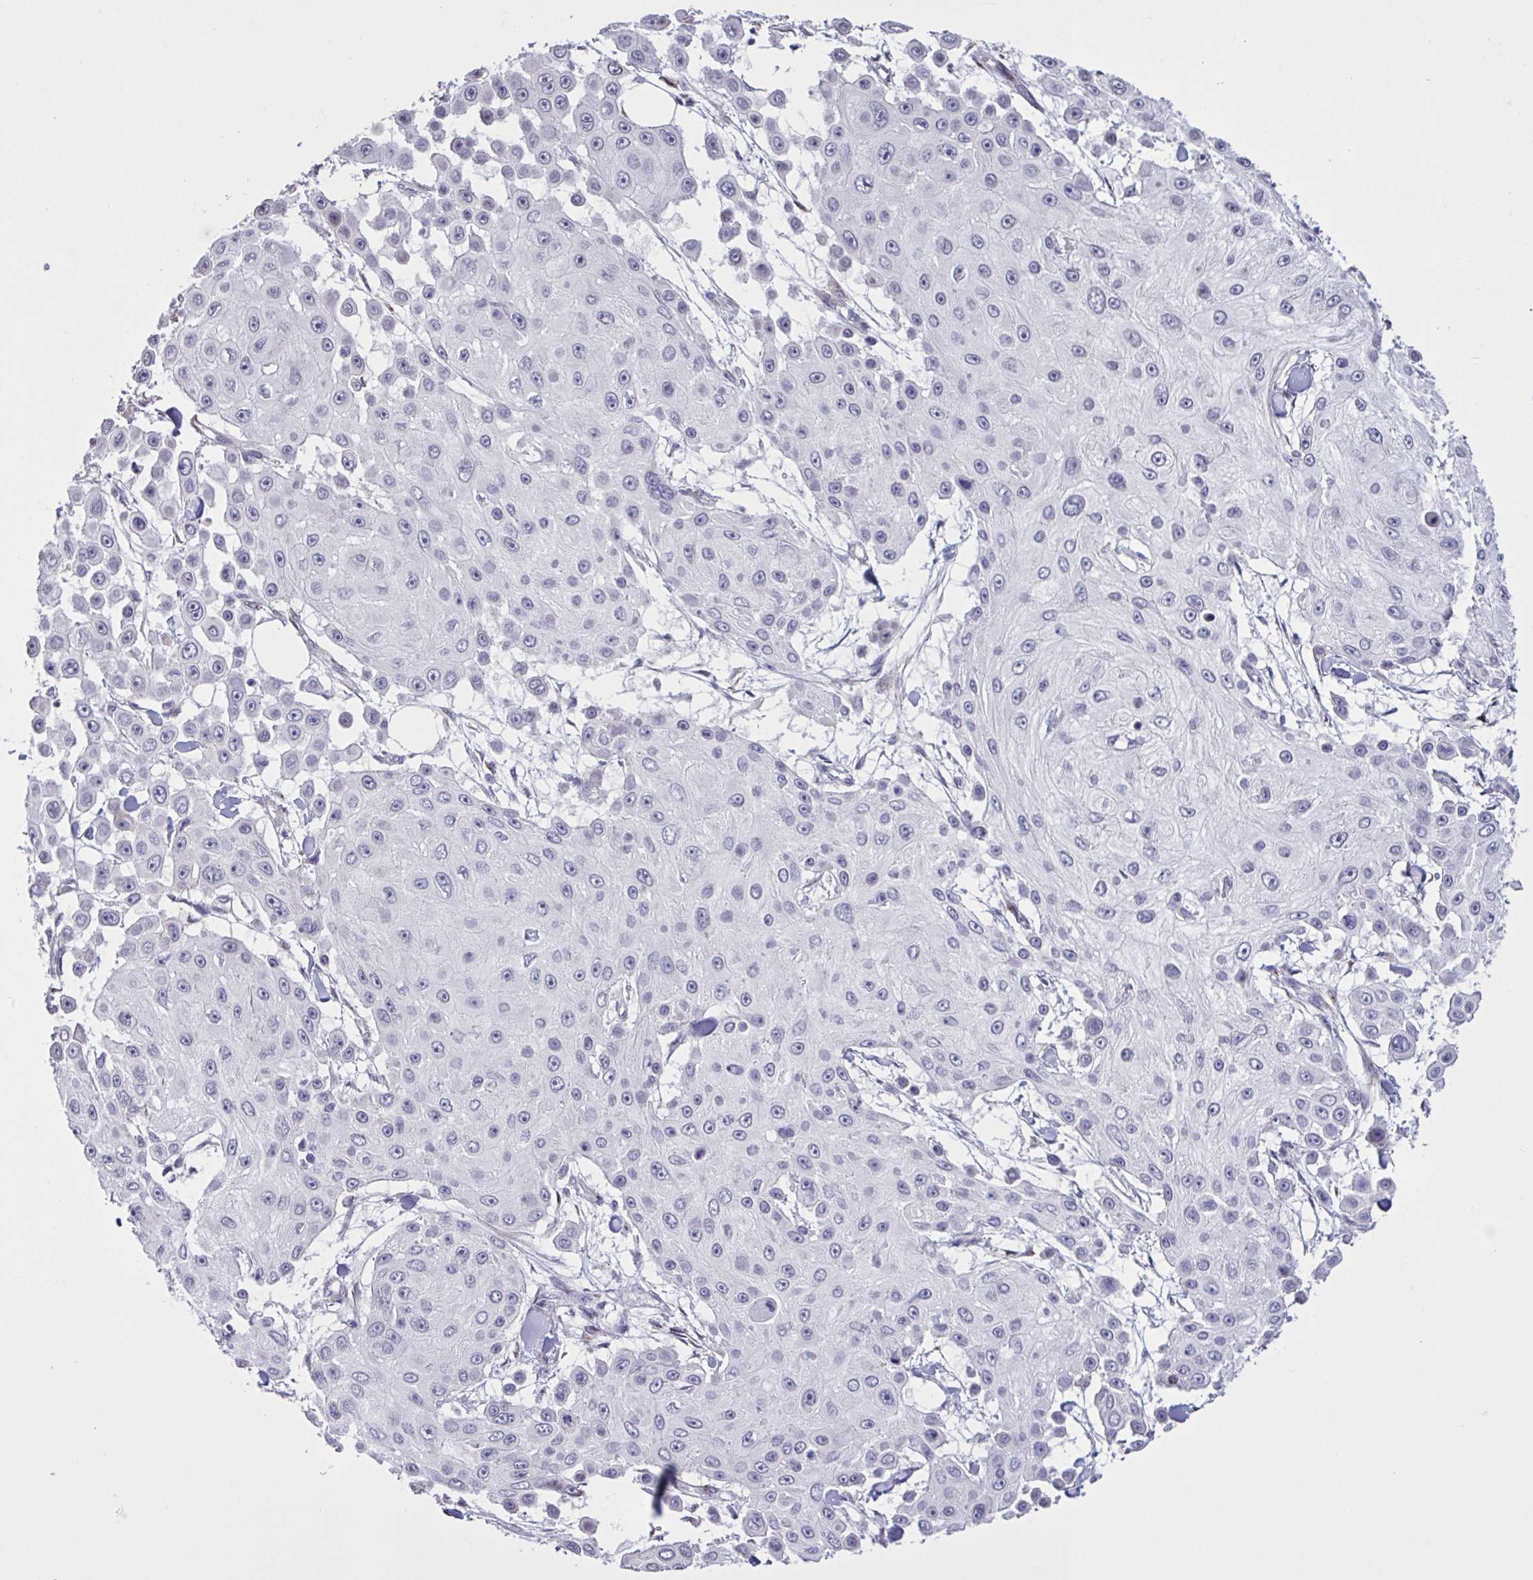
{"staining": {"intensity": "negative", "quantity": "none", "location": "none"}, "tissue": "skin cancer", "cell_type": "Tumor cells", "image_type": "cancer", "snomed": [{"axis": "morphology", "description": "Squamous cell carcinoma, NOS"}, {"axis": "topography", "description": "Skin"}], "caption": "IHC micrograph of neoplastic tissue: human skin squamous cell carcinoma stained with DAB exhibits no significant protein positivity in tumor cells.", "gene": "MRGPRX2", "patient": {"sex": "male", "age": 67}}